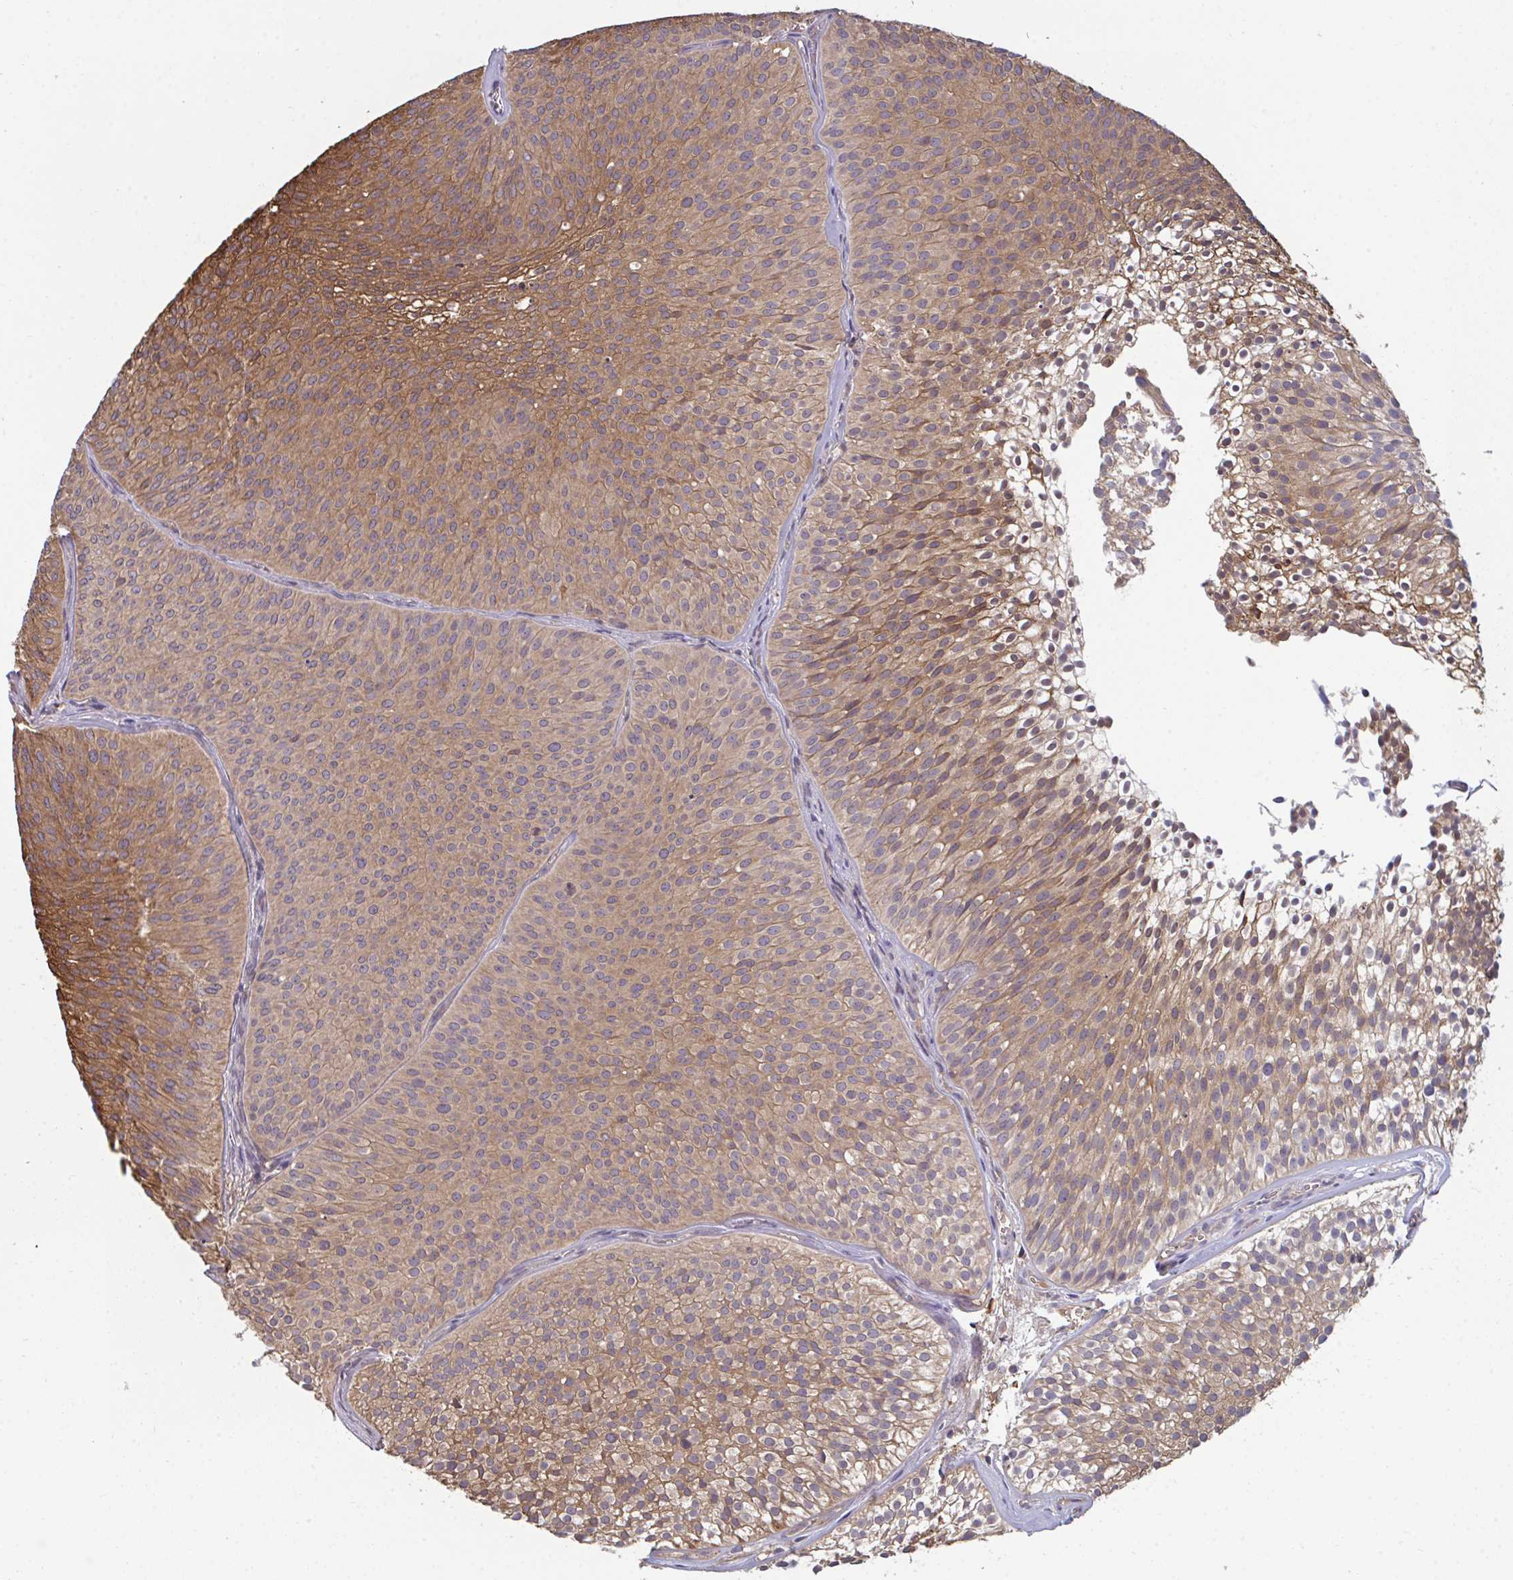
{"staining": {"intensity": "moderate", "quantity": ">75%", "location": "cytoplasmic/membranous"}, "tissue": "urothelial cancer", "cell_type": "Tumor cells", "image_type": "cancer", "snomed": [{"axis": "morphology", "description": "Urothelial carcinoma, Low grade"}, {"axis": "topography", "description": "Urinary bladder"}], "caption": "Urothelial carcinoma (low-grade) stained with DAB immunohistochemistry (IHC) reveals medium levels of moderate cytoplasmic/membranous staining in about >75% of tumor cells. The protein of interest is shown in brown color, while the nuclei are stained blue.", "gene": "TTC9C", "patient": {"sex": "male", "age": 91}}